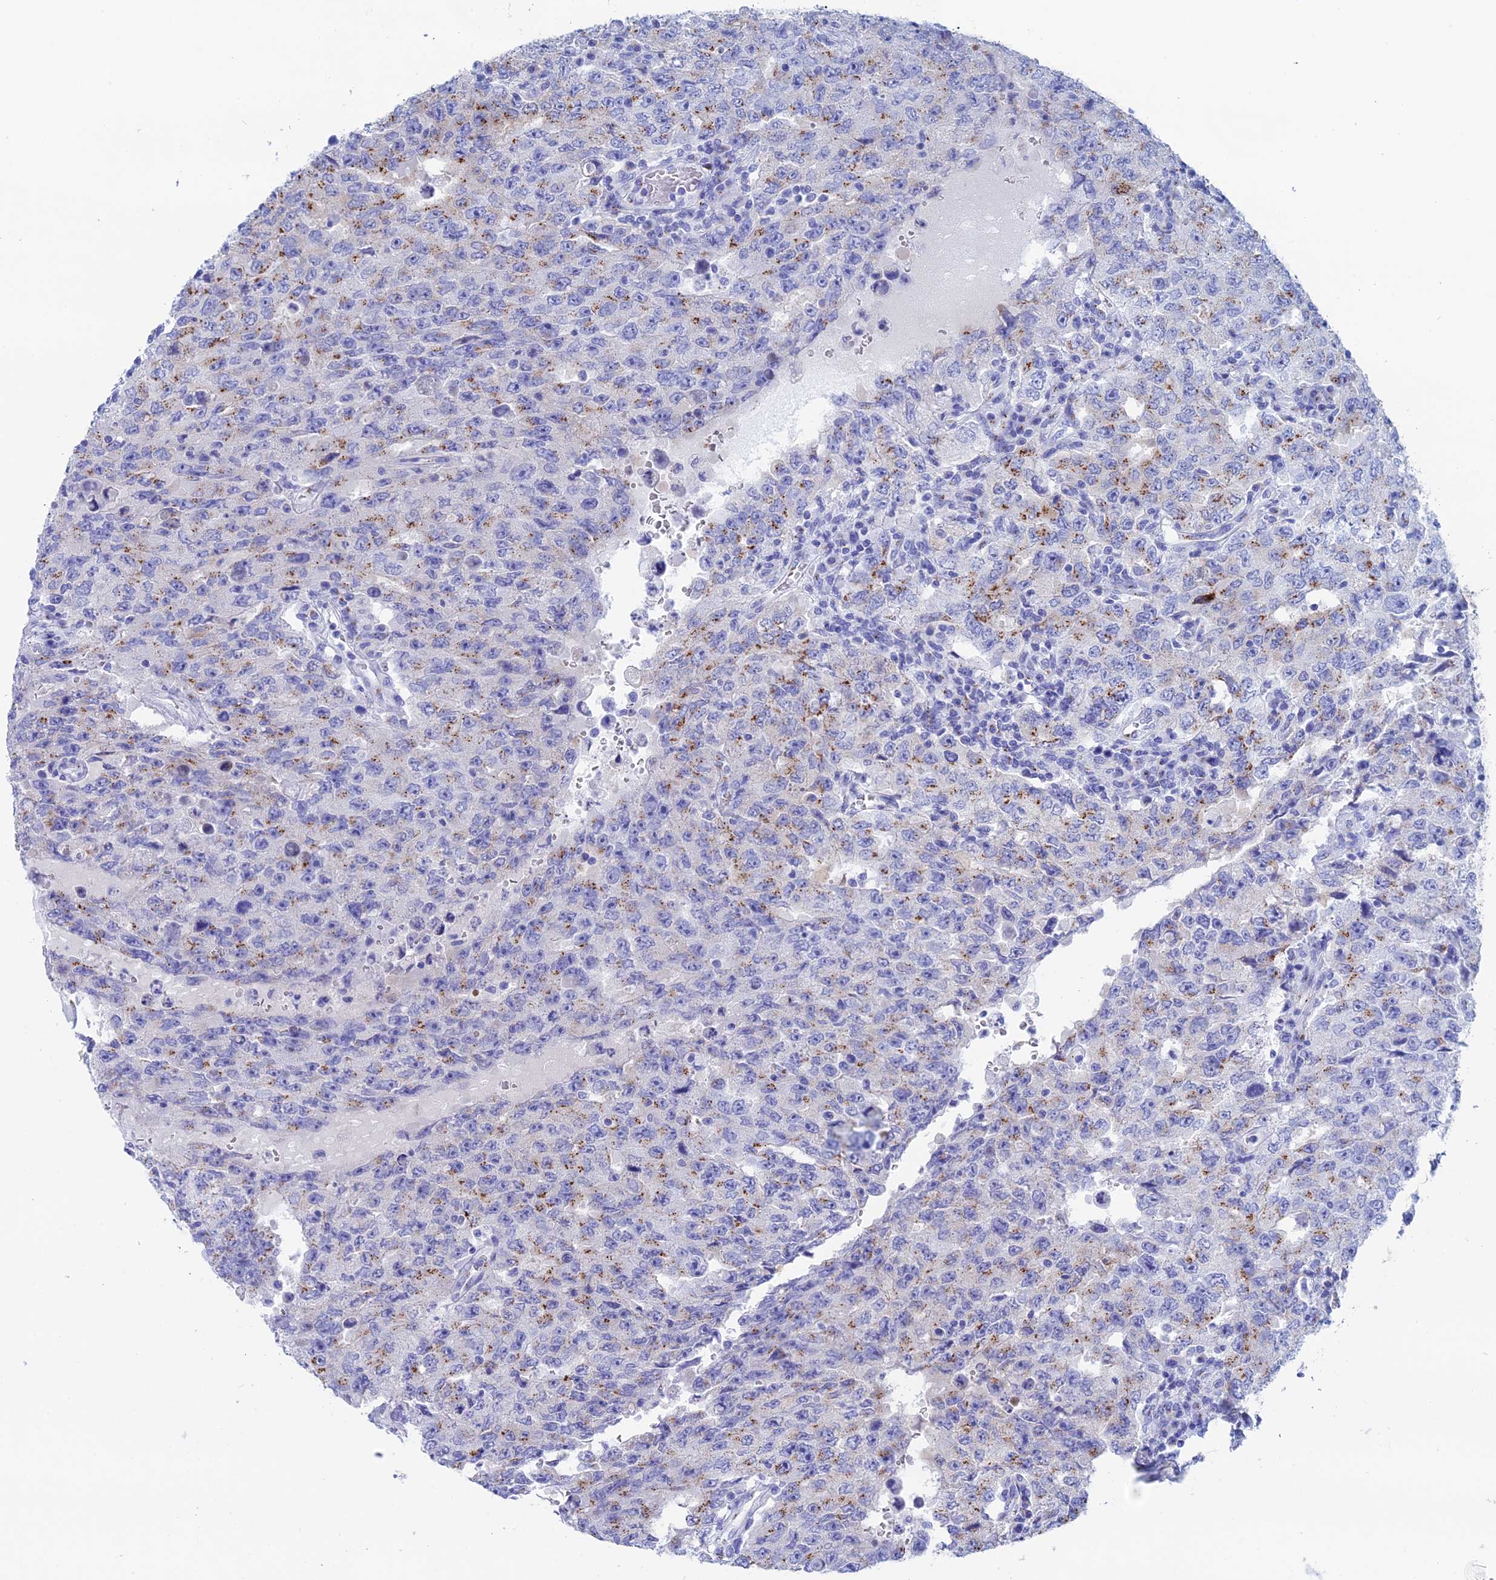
{"staining": {"intensity": "moderate", "quantity": "<25%", "location": "cytoplasmic/membranous"}, "tissue": "testis cancer", "cell_type": "Tumor cells", "image_type": "cancer", "snomed": [{"axis": "morphology", "description": "Carcinoma, Embryonal, NOS"}, {"axis": "topography", "description": "Testis"}], "caption": "Testis cancer (embryonal carcinoma) stained with a protein marker exhibits moderate staining in tumor cells.", "gene": "ERICH4", "patient": {"sex": "male", "age": 26}}